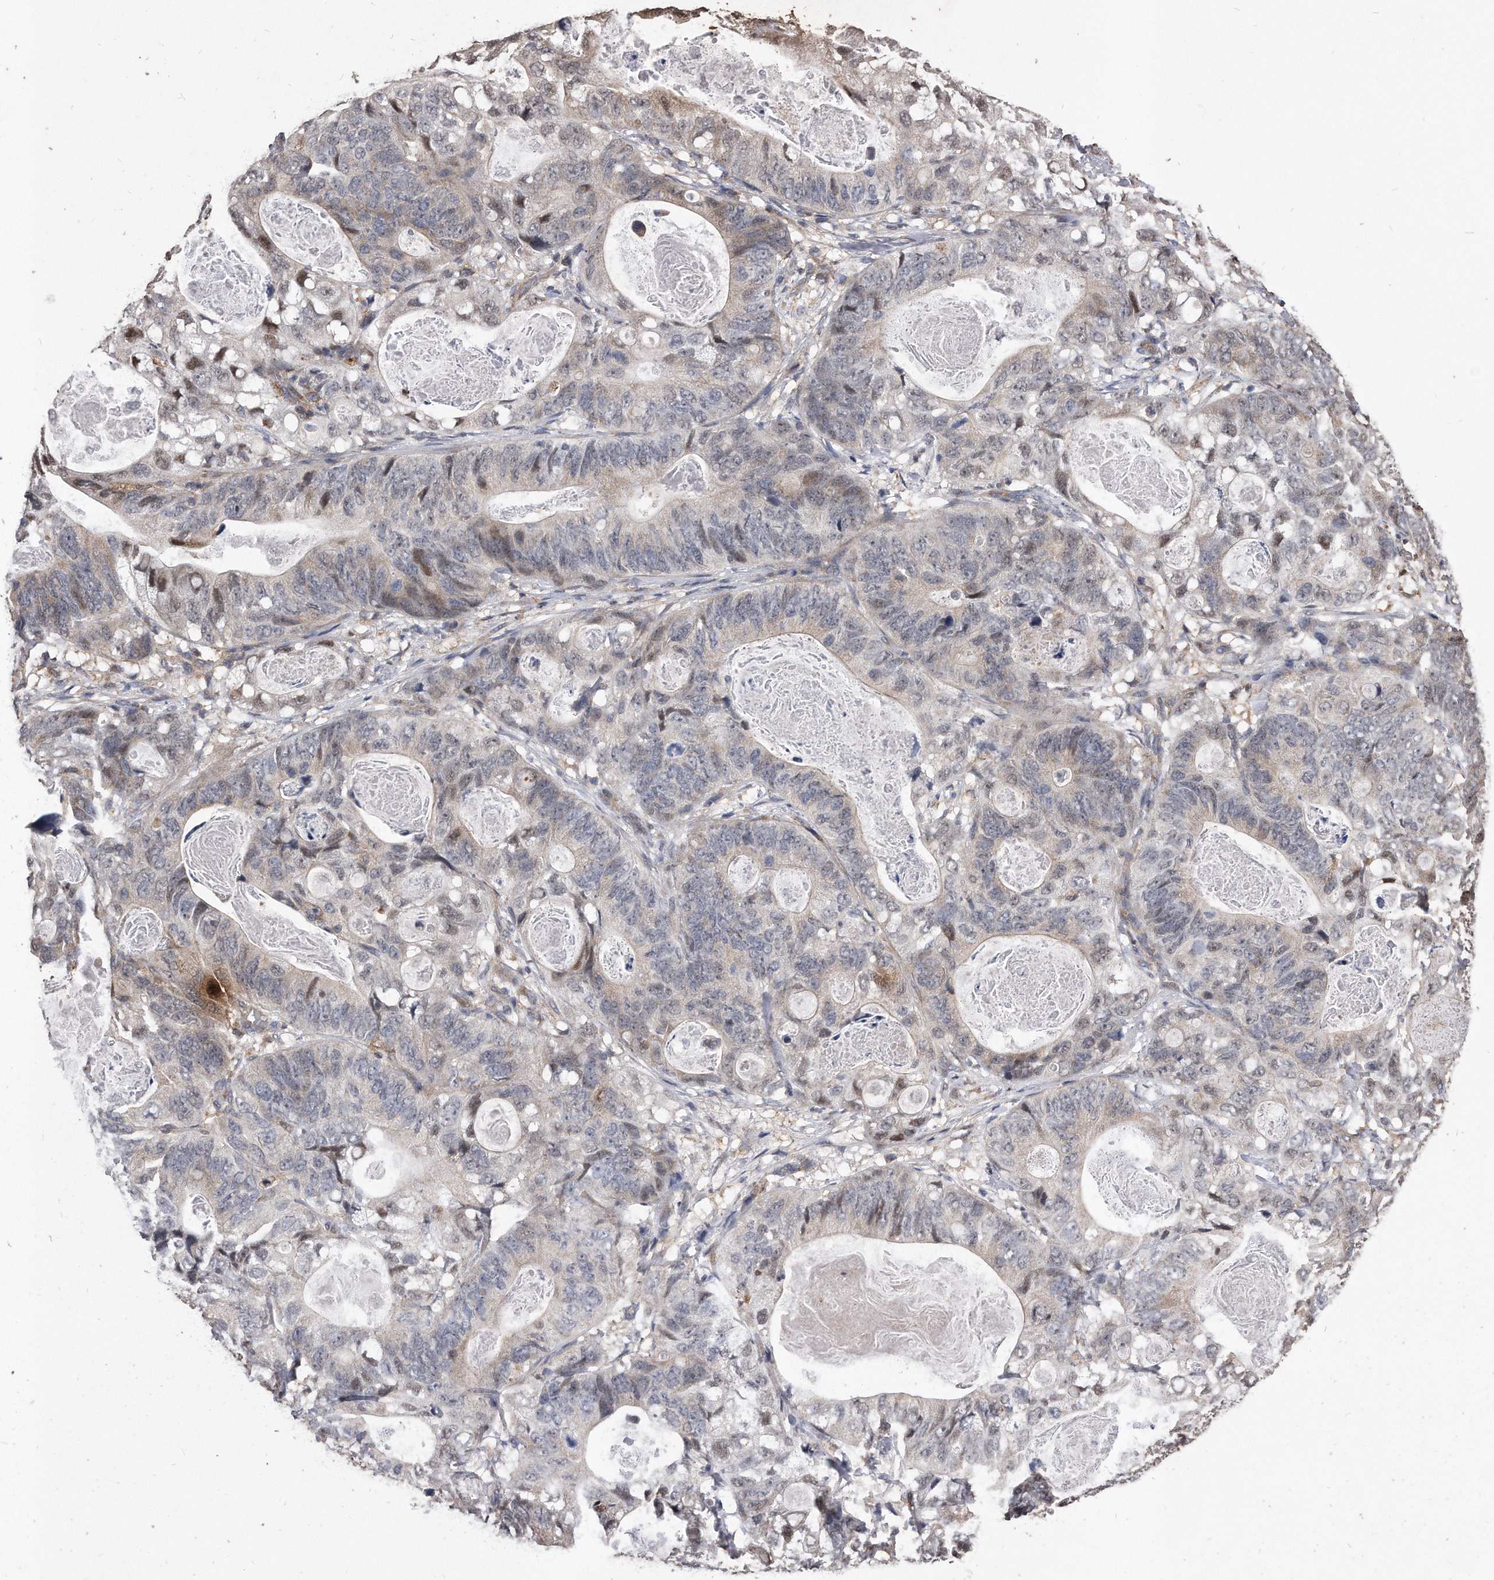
{"staining": {"intensity": "weak", "quantity": "<25%", "location": "cytoplasmic/membranous"}, "tissue": "stomach cancer", "cell_type": "Tumor cells", "image_type": "cancer", "snomed": [{"axis": "morphology", "description": "Normal tissue, NOS"}, {"axis": "morphology", "description": "Adenocarcinoma, NOS"}, {"axis": "topography", "description": "Stomach"}], "caption": "Tumor cells show no significant expression in stomach adenocarcinoma.", "gene": "IL20RA", "patient": {"sex": "female", "age": 89}}